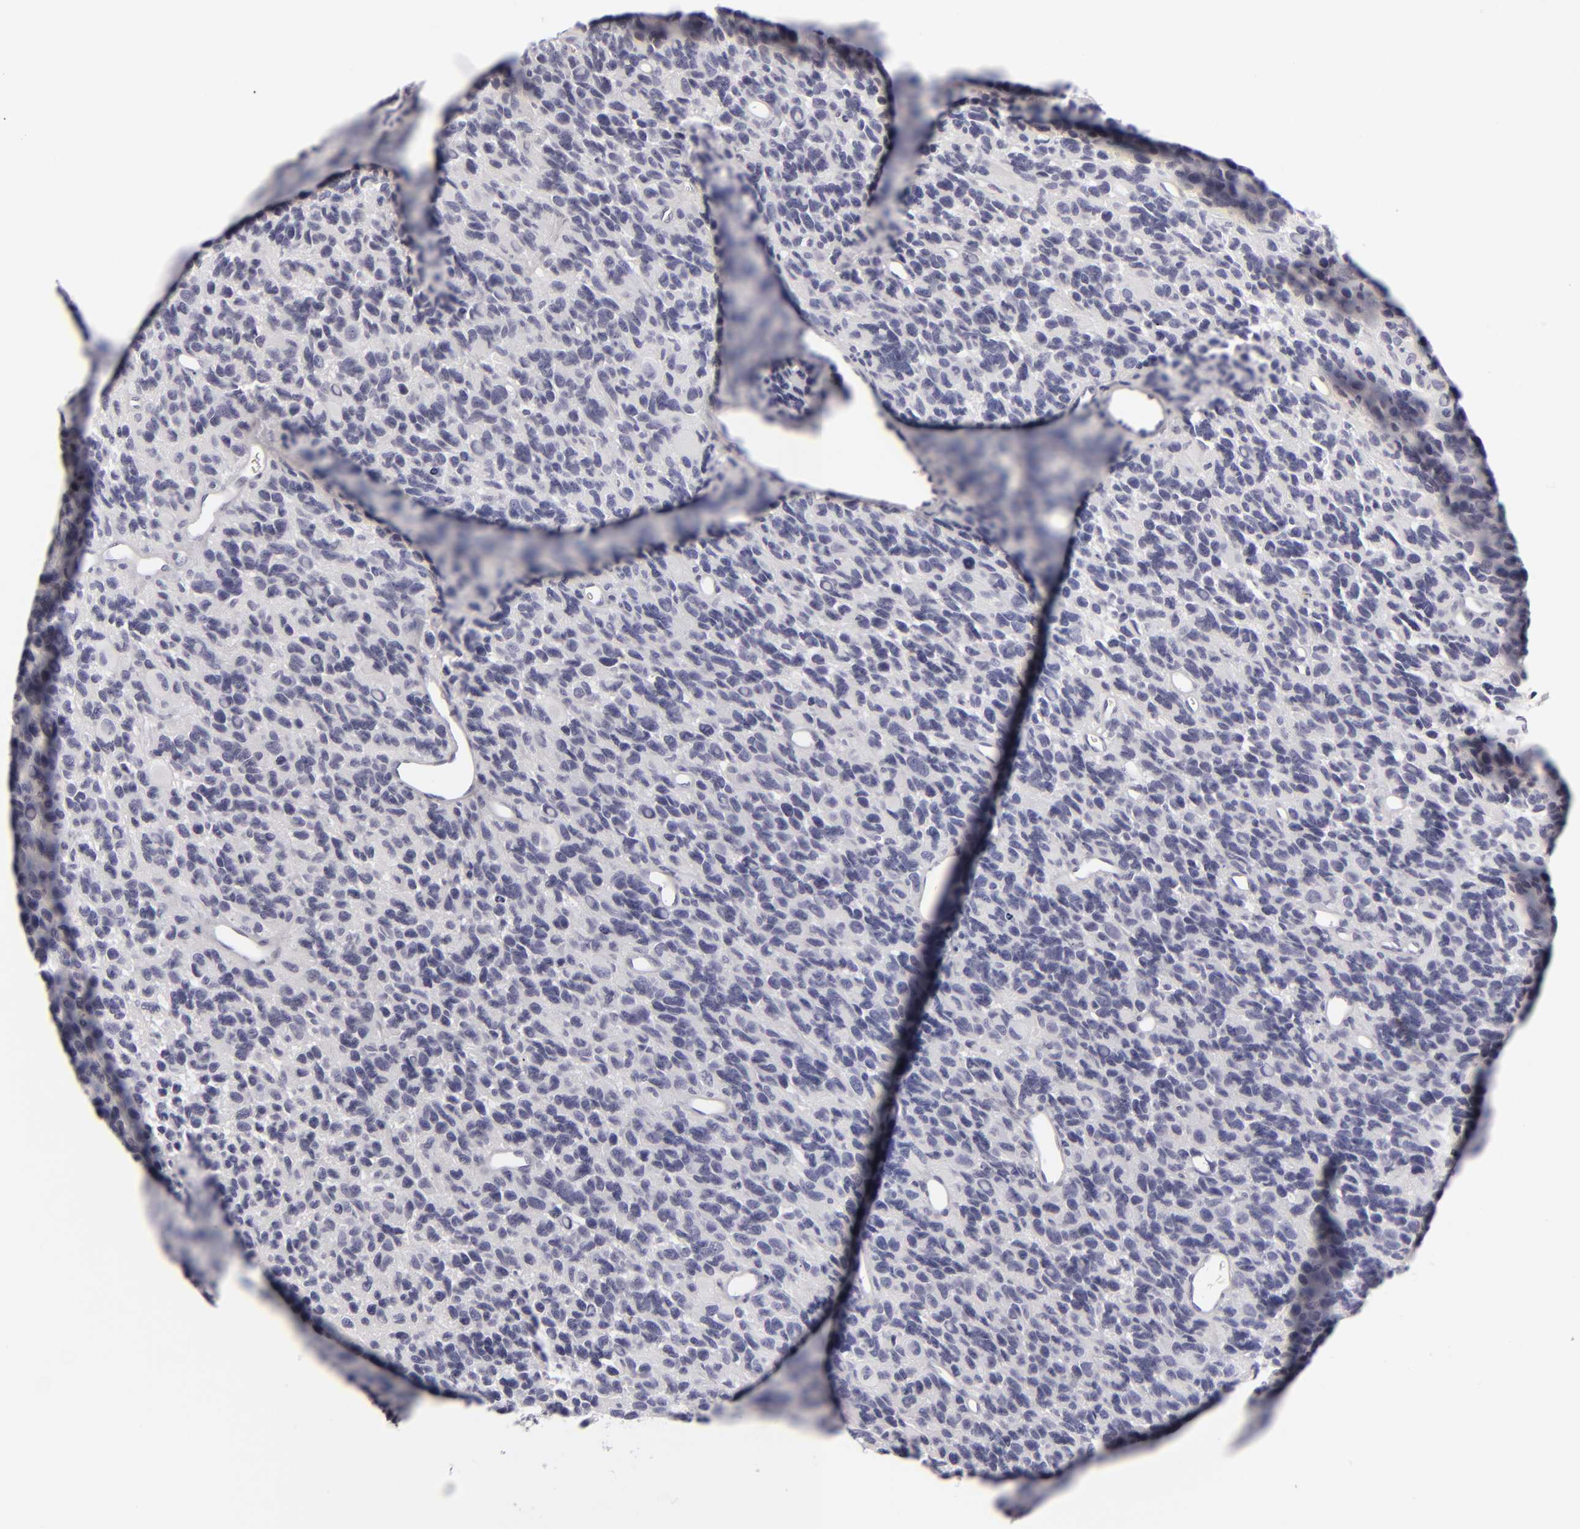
{"staining": {"intensity": "negative", "quantity": "none", "location": "none"}, "tissue": "glioma", "cell_type": "Tumor cells", "image_type": "cancer", "snomed": [{"axis": "morphology", "description": "Glioma, malignant, High grade"}, {"axis": "topography", "description": "Brain"}], "caption": "Tumor cells show no significant protein positivity in glioma.", "gene": "JUP", "patient": {"sex": "male", "age": 77}}